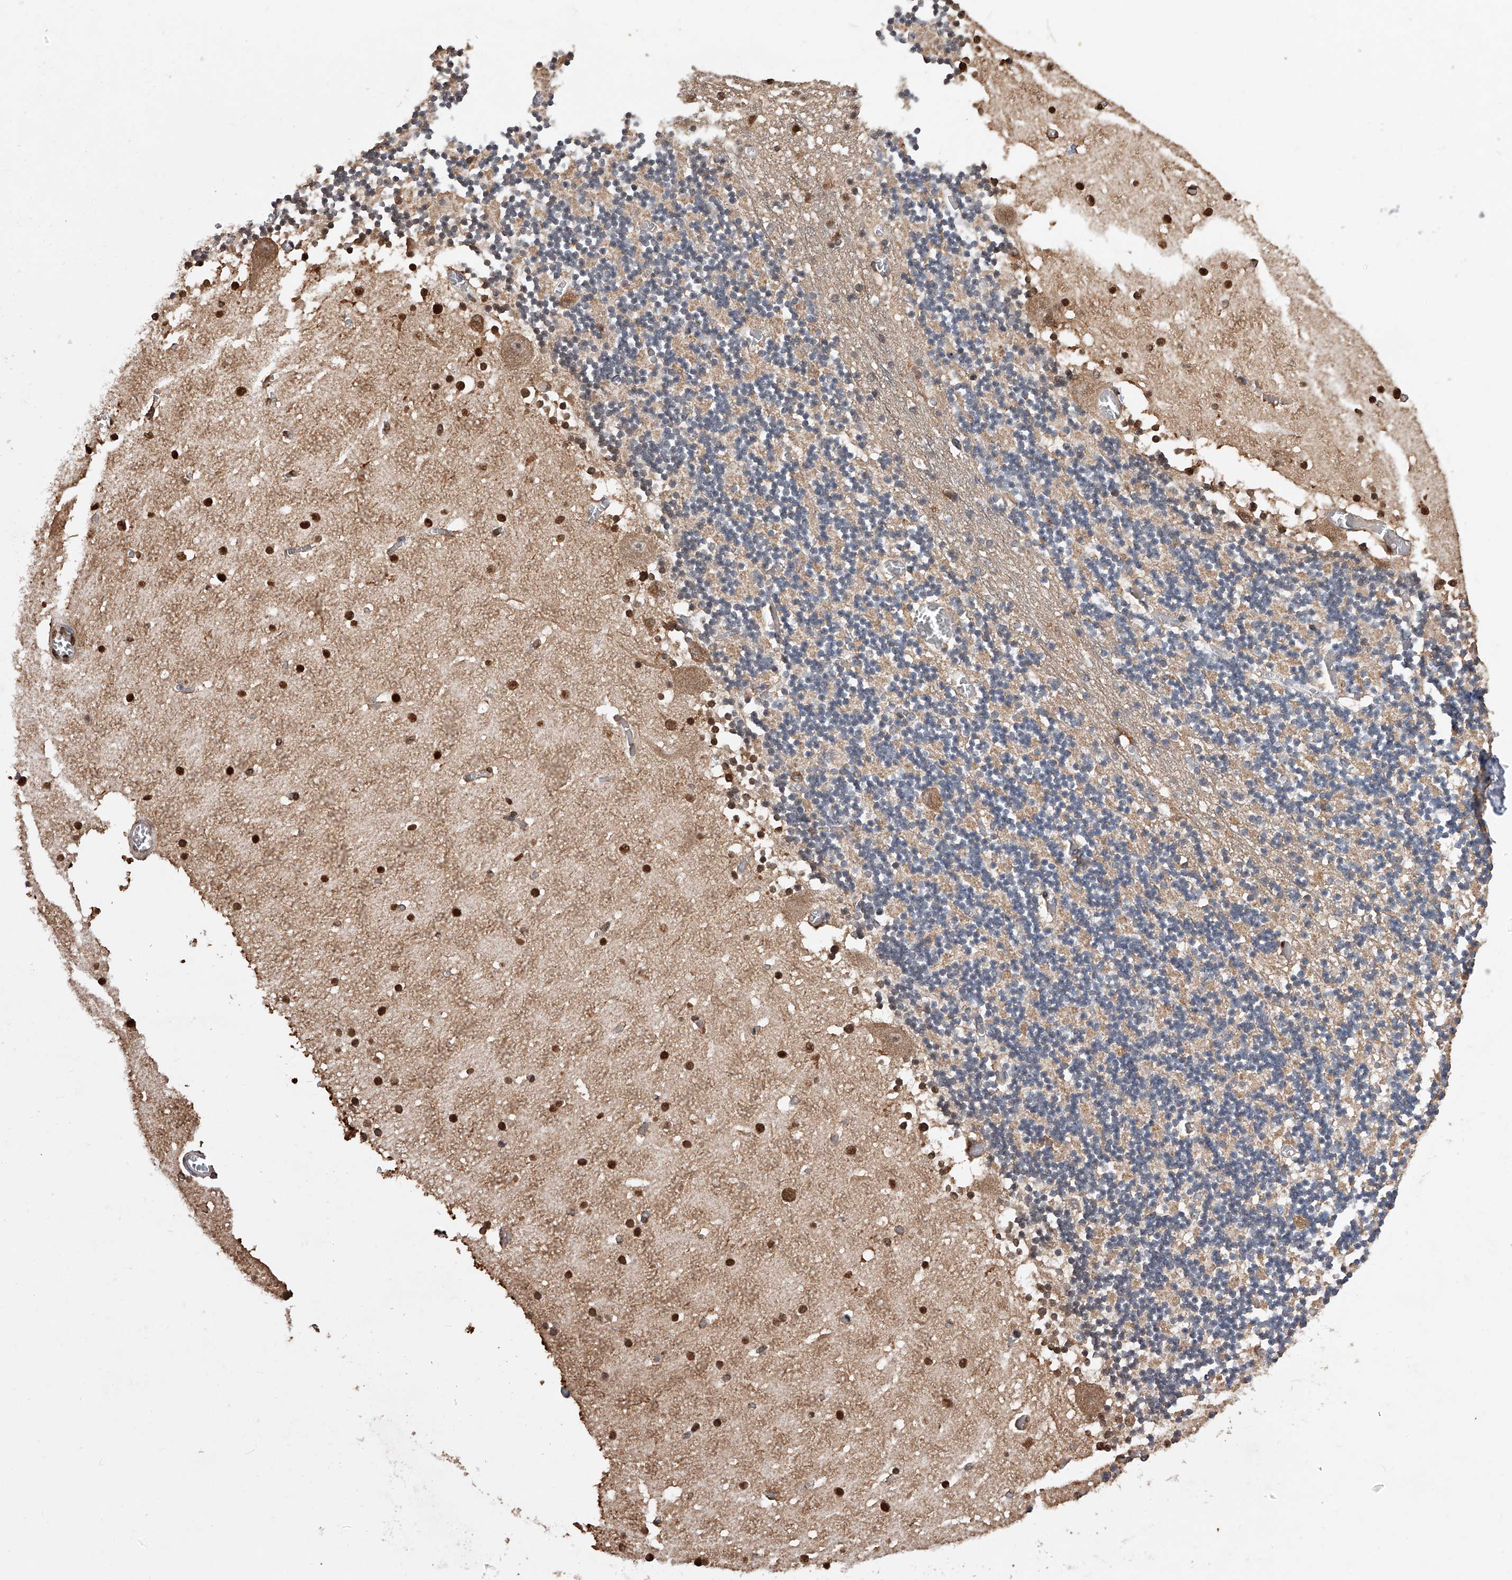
{"staining": {"intensity": "weak", "quantity": "25%-75%", "location": "cytoplasmic/membranous"}, "tissue": "cerebellum", "cell_type": "Cells in granular layer", "image_type": "normal", "snomed": [{"axis": "morphology", "description": "Normal tissue, NOS"}, {"axis": "topography", "description": "Cerebellum"}], "caption": "The image displays staining of unremarkable cerebellum, revealing weak cytoplasmic/membranous protein staining (brown color) within cells in granular layer.", "gene": "GMDS", "patient": {"sex": "female", "age": 28}}